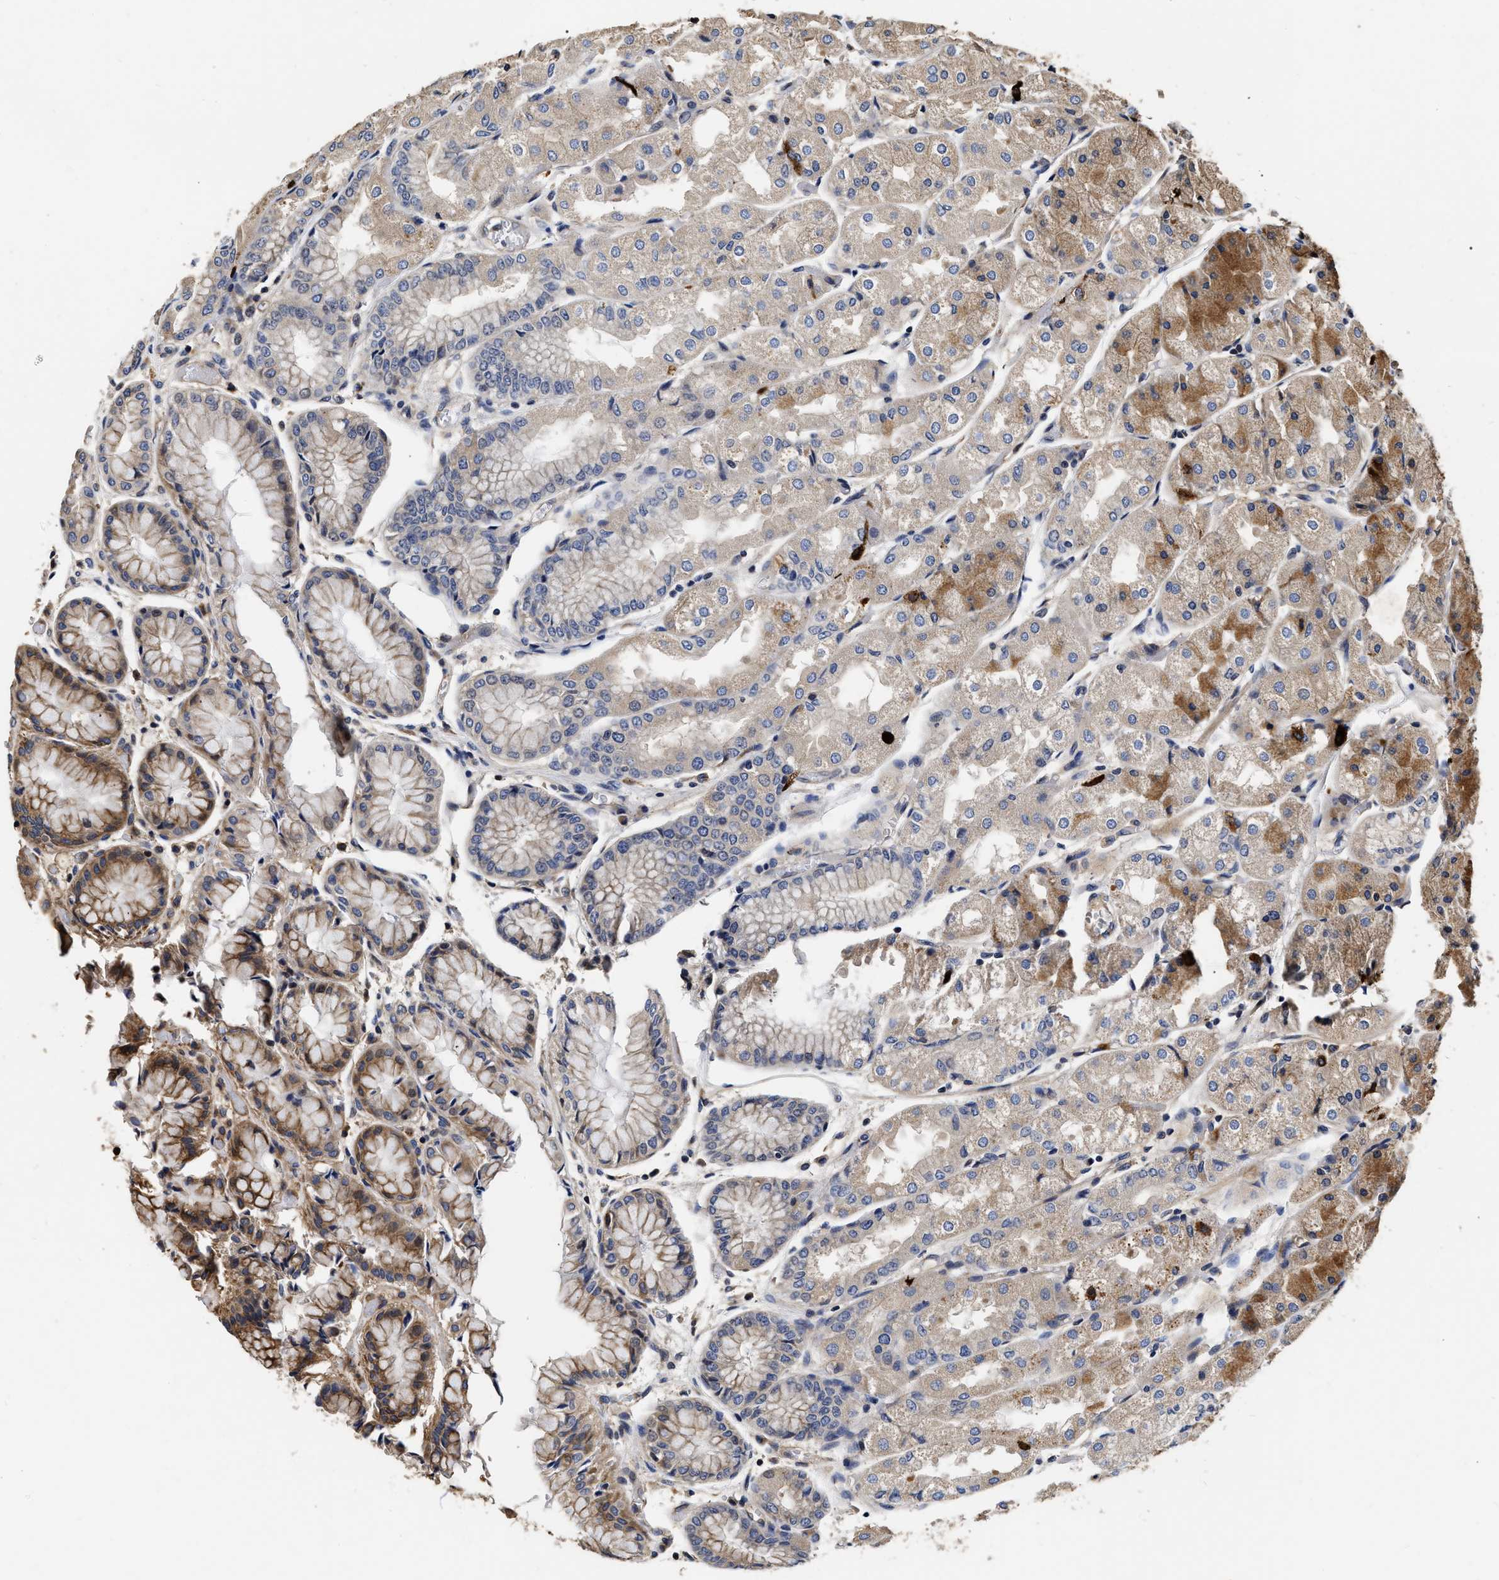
{"staining": {"intensity": "strong", "quantity": "25%-75%", "location": "cytoplasmic/membranous"}, "tissue": "stomach", "cell_type": "Glandular cells", "image_type": "normal", "snomed": [{"axis": "morphology", "description": "Normal tissue, NOS"}, {"axis": "topography", "description": "Stomach, upper"}], "caption": "Immunohistochemistry (DAB) staining of unremarkable stomach displays strong cytoplasmic/membranous protein staining in approximately 25%-75% of glandular cells.", "gene": "ABCG8", "patient": {"sex": "male", "age": 72}}